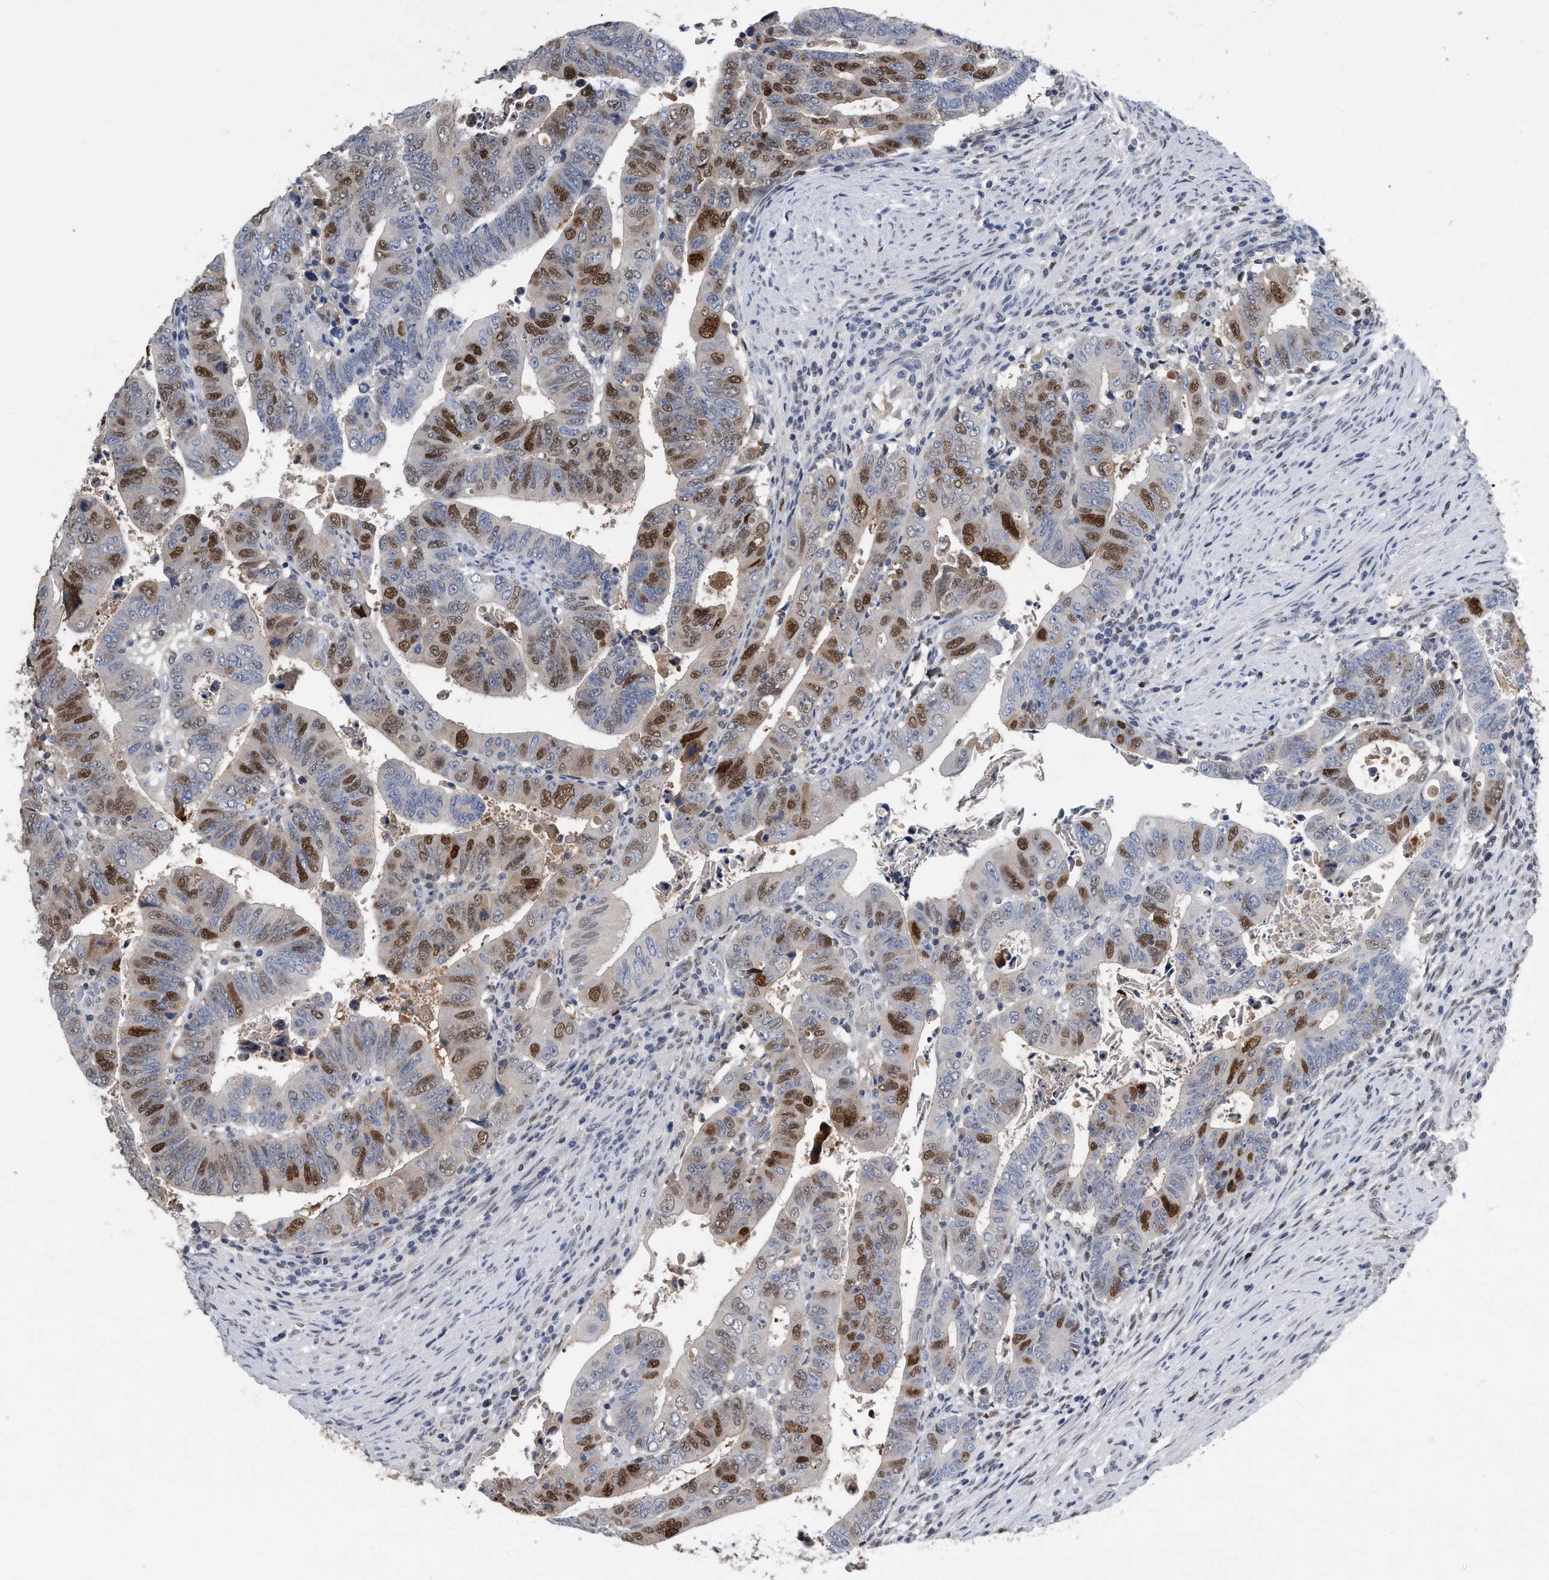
{"staining": {"intensity": "strong", "quantity": "<25%", "location": "nuclear"}, "tissue": "colorectal cancer", "cell_type": "Tumor cells", "image_type": "cancer", "snomed": [{"axis": "morphology", "description": "Normal tissue, NOS"}, {"axis": "morphology", "description": "Adenocarcinoma, NOS"}, {"axis": "topography", "description": "Rectum"}], "caption": "Strong nuclear expression for a protein is identified in approximately <25% of tumor cells of adenocarcinoma (colorectal) using immunohistochemistry.", "gene": "PCNA", "patient": {"sex": "female", "age": 65}}